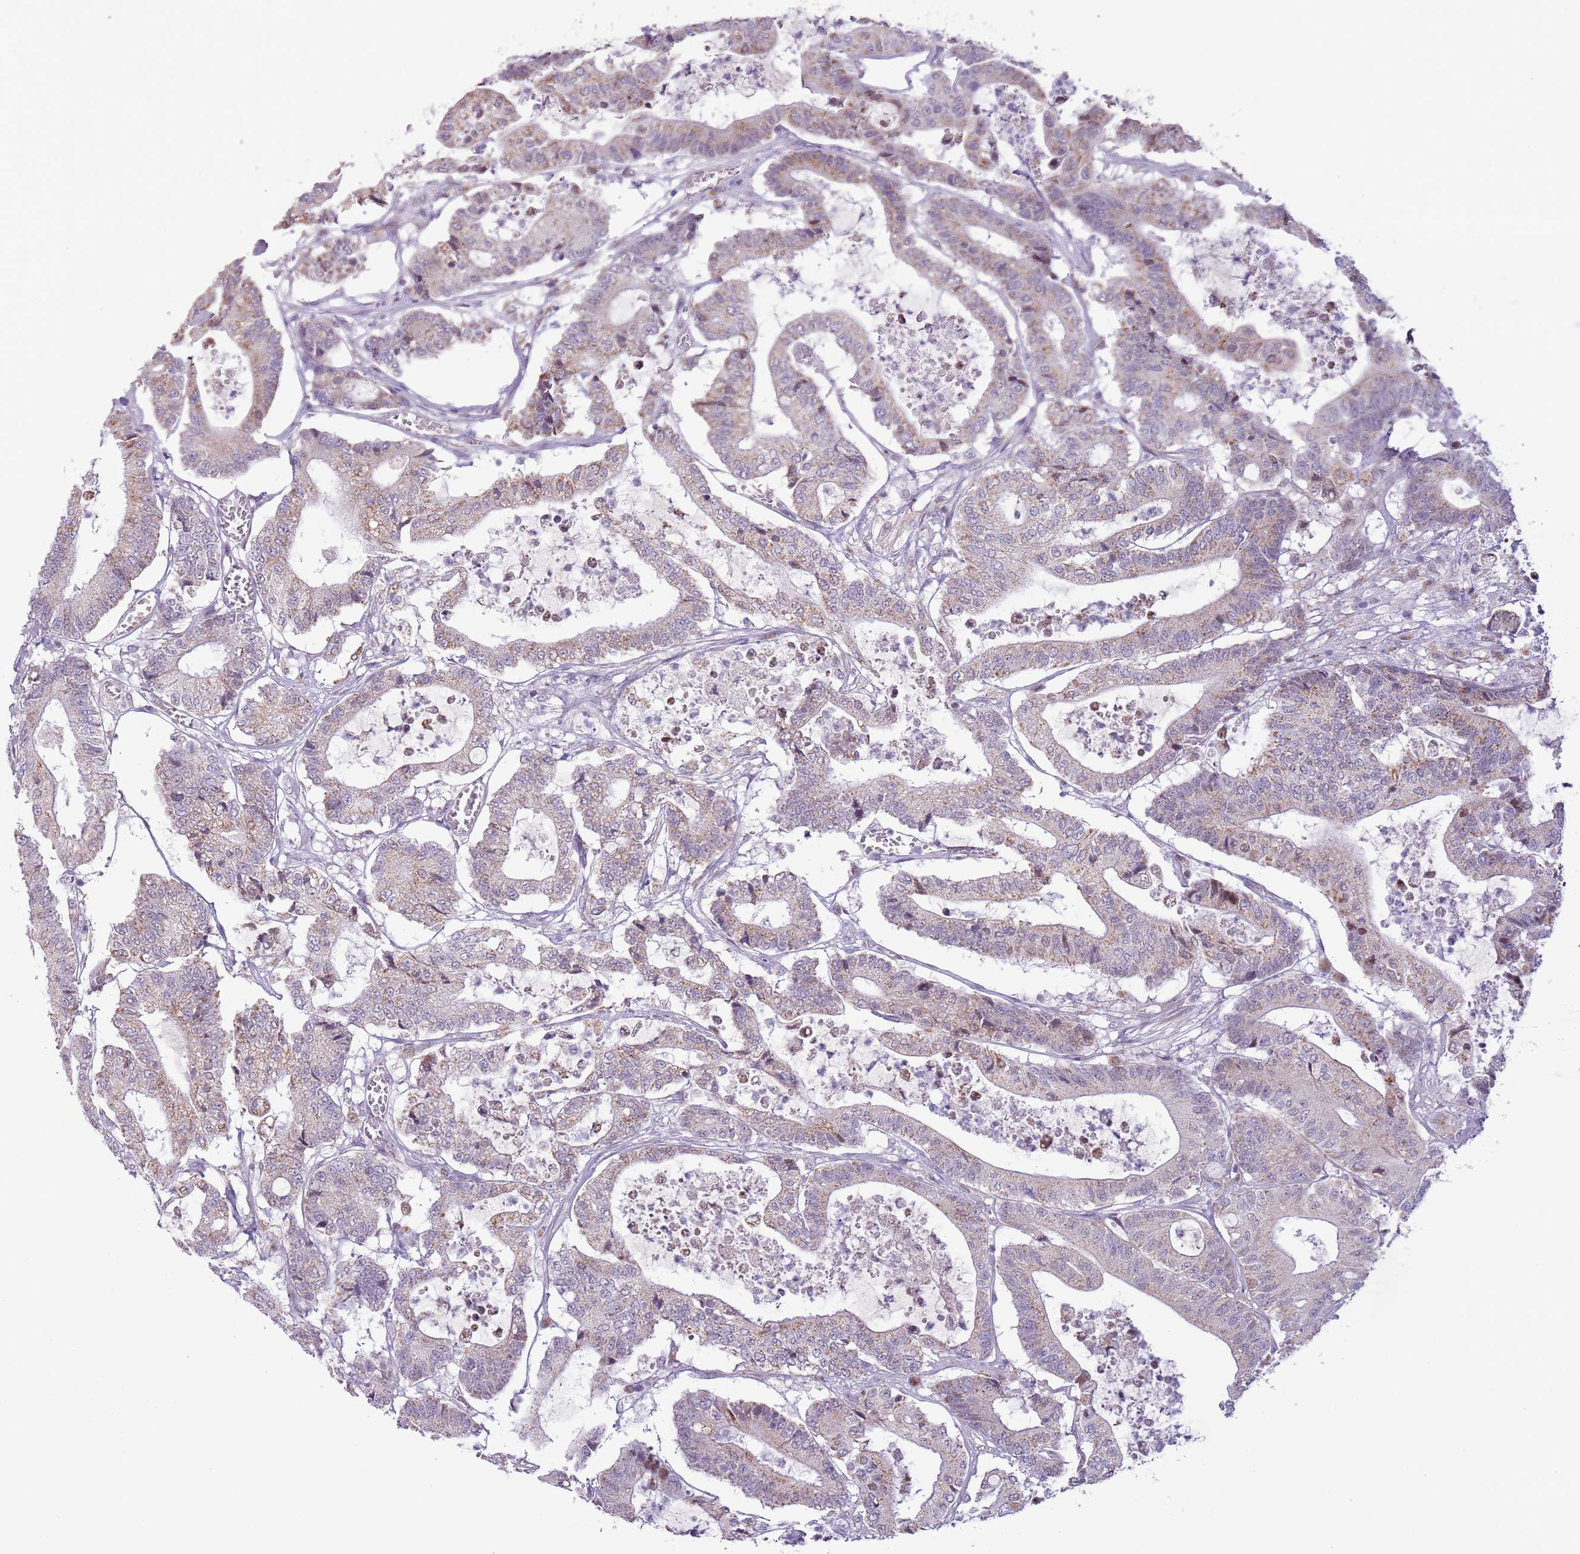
{"staining": {"intensity": "weak", "quantity": "25%-75%", "location": "cytoplasmic/membranous"}, "tissue": "colorectal cancer", "cell_type": "Tumor cells", "image_type": "cancer", "snomed": [{"axis": "morphology", "description": "Adenocarcinoma, NOS"}, {"axis": "topography", "description": "Colon"}], "caption": "Immunohistochemical staining of colorectal cancer exhibits low levels of weak cytoplasmic/membranous expression in approximately 25%-75% of tumor cells.", "gene": "MLLT11", "patient": {"sex": "female", "age": 84}}